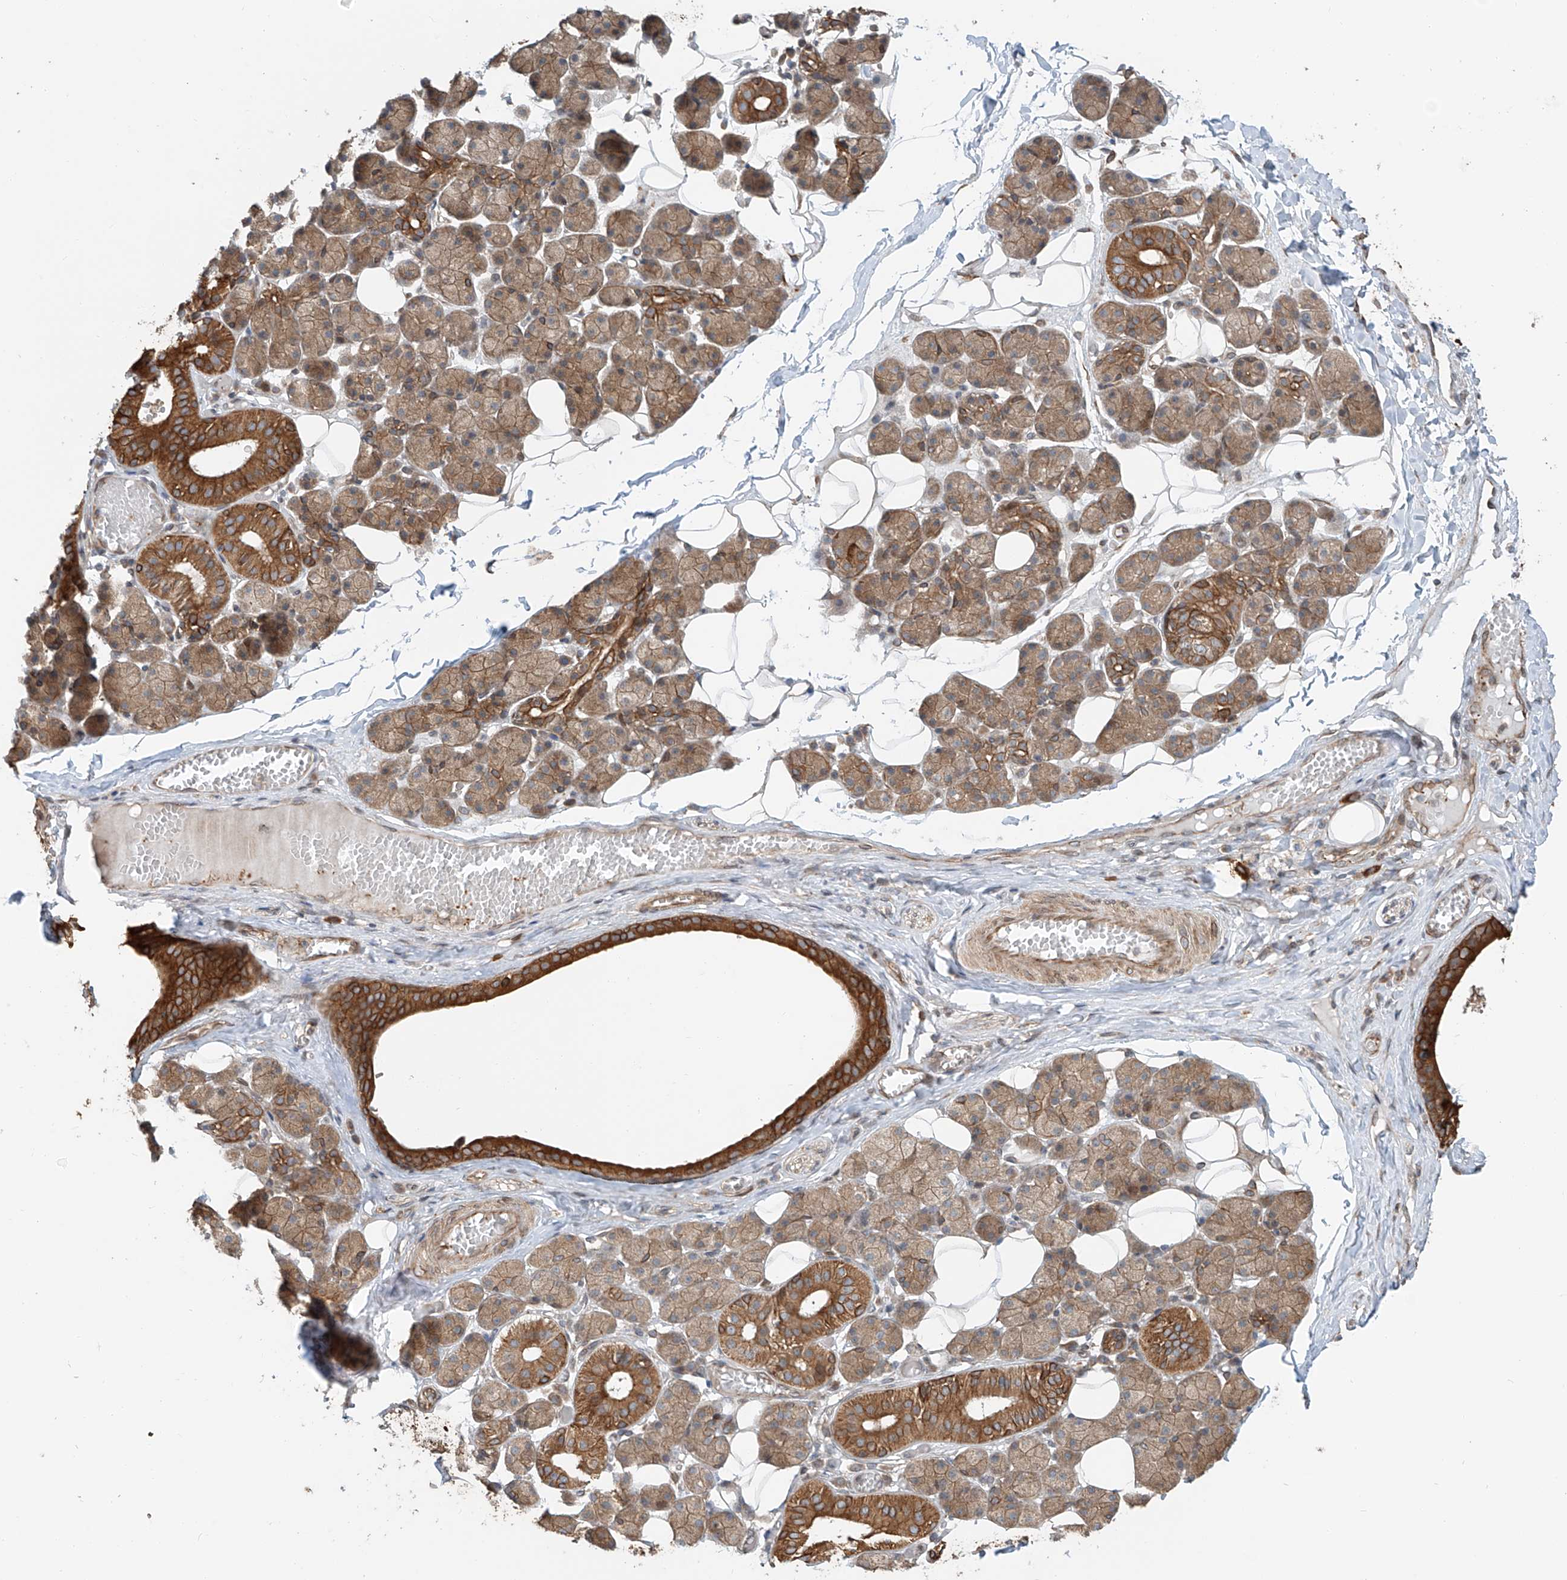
{"staining": {"intensity": "strong", "quantity": "25%-75%", "location": "cytoplasmic/membranous"}, "tissue": "salivary gland", "cell_type": "Glandular cells", "image_type": "normal", "snomed": [{"axis": "morphology", "description": "Normal tissue, NOS"}, {"axis": "topography", "description": "Salivary gland"}], "caption": "Immunohistochemistry (IHC) (DAB (3,3'-diaminobenzidine)) staining of normal salivary gland exhibits strong cytoplasmic/membranous protein expression in approximately 25%-75% of glandular cells.", "gene": "CEP162", "patient": {"sex": "female", "age": 33}}